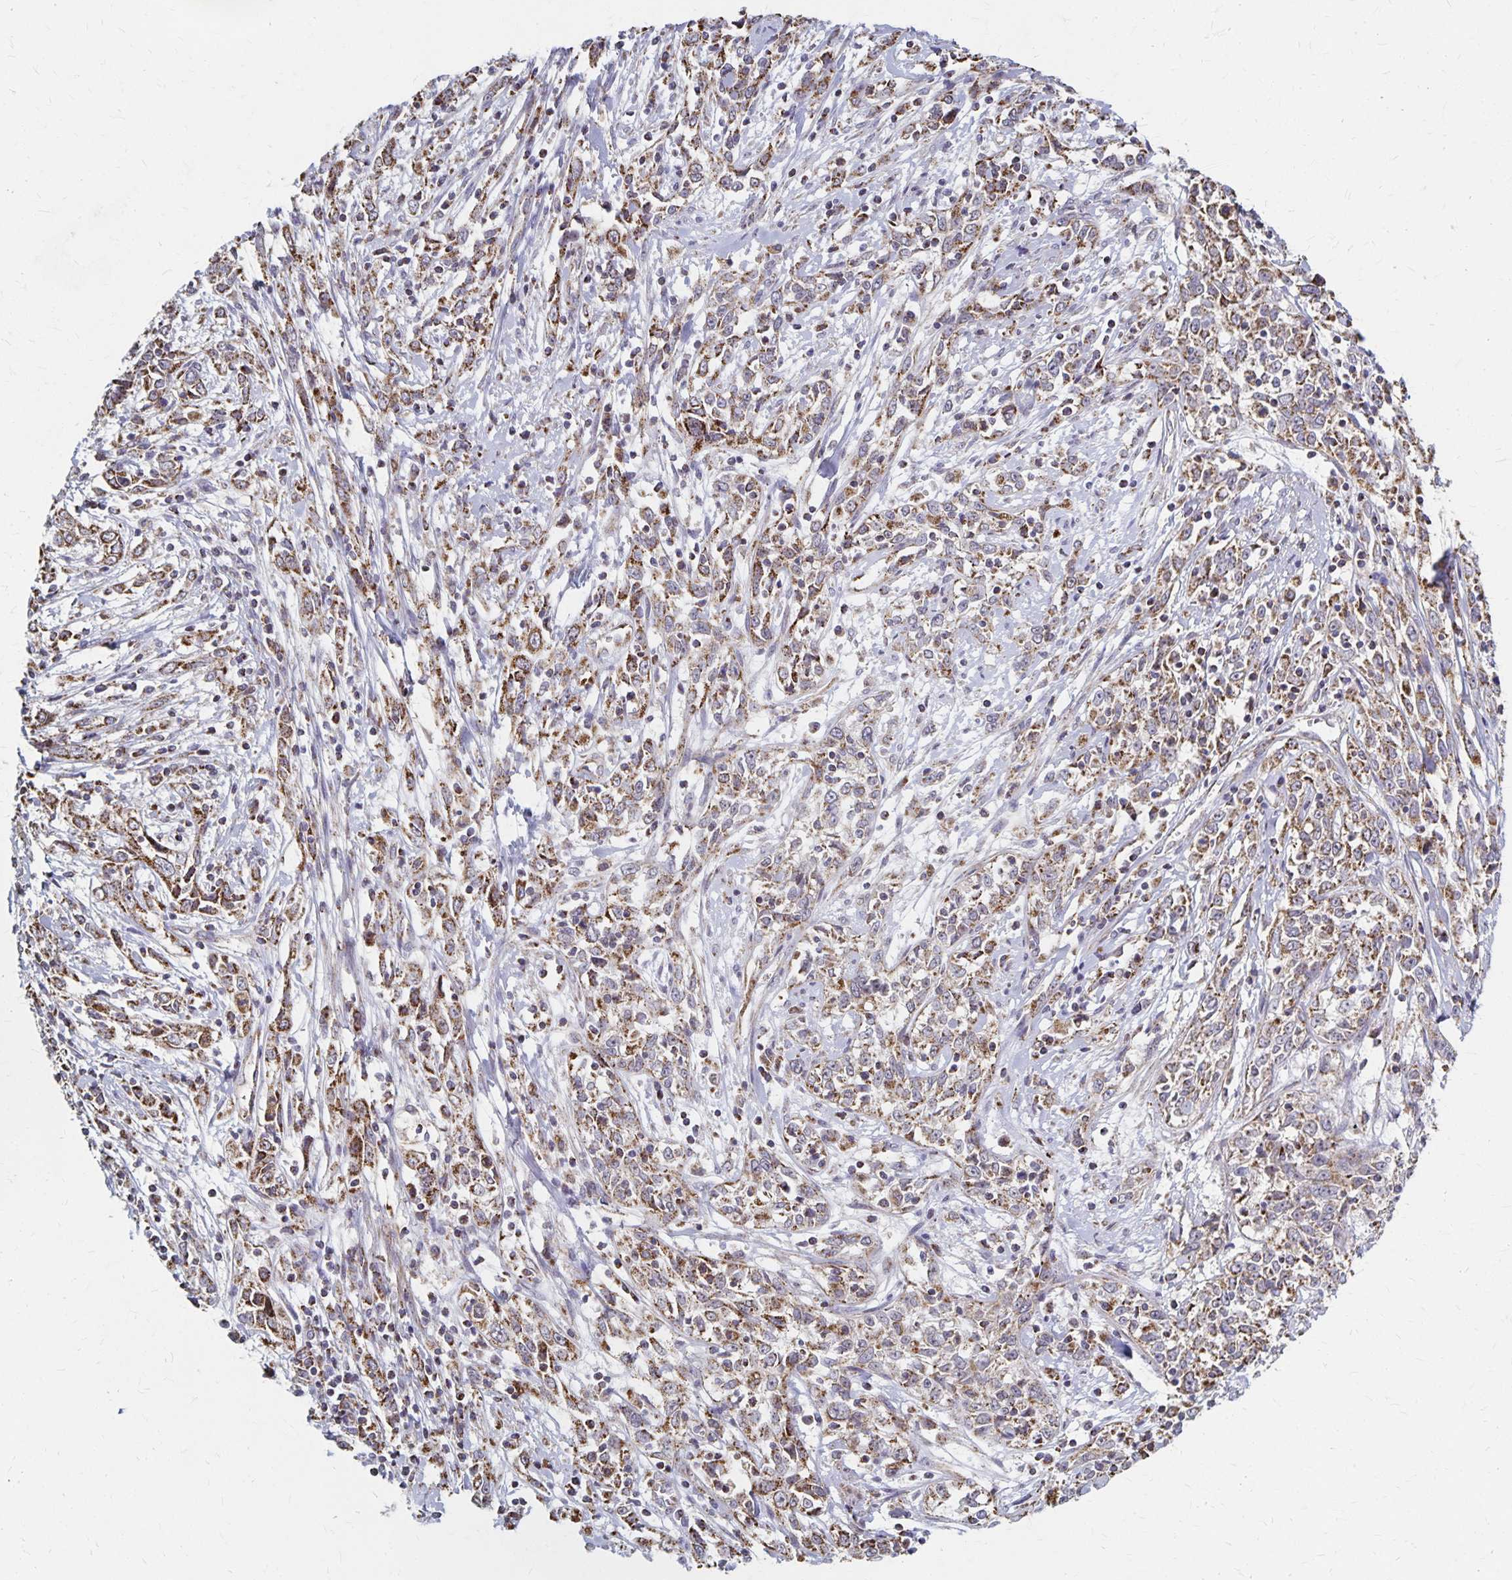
{"staining": {"intensity": "moderate", "quantity": ">75%", "location": "cytoplasmic/membranous"}, "tissue": "cervical cancer", "cell_type": "Tumor cells", "image_type": "cancer", "snomed": [{"axis": "morphology", "description": "Adenocarcinoma, NOS"}, {"axis": "topography", "description": "Cervix"}], "caption": "Protein analysis of cervical adenocarcinoma tissue demonstrates moderate cytoplasmic/membranous expression in approximately >75% of tumor cells.", "gene": "DYRK4", "patient": {"sex": "female", "age": 40}}